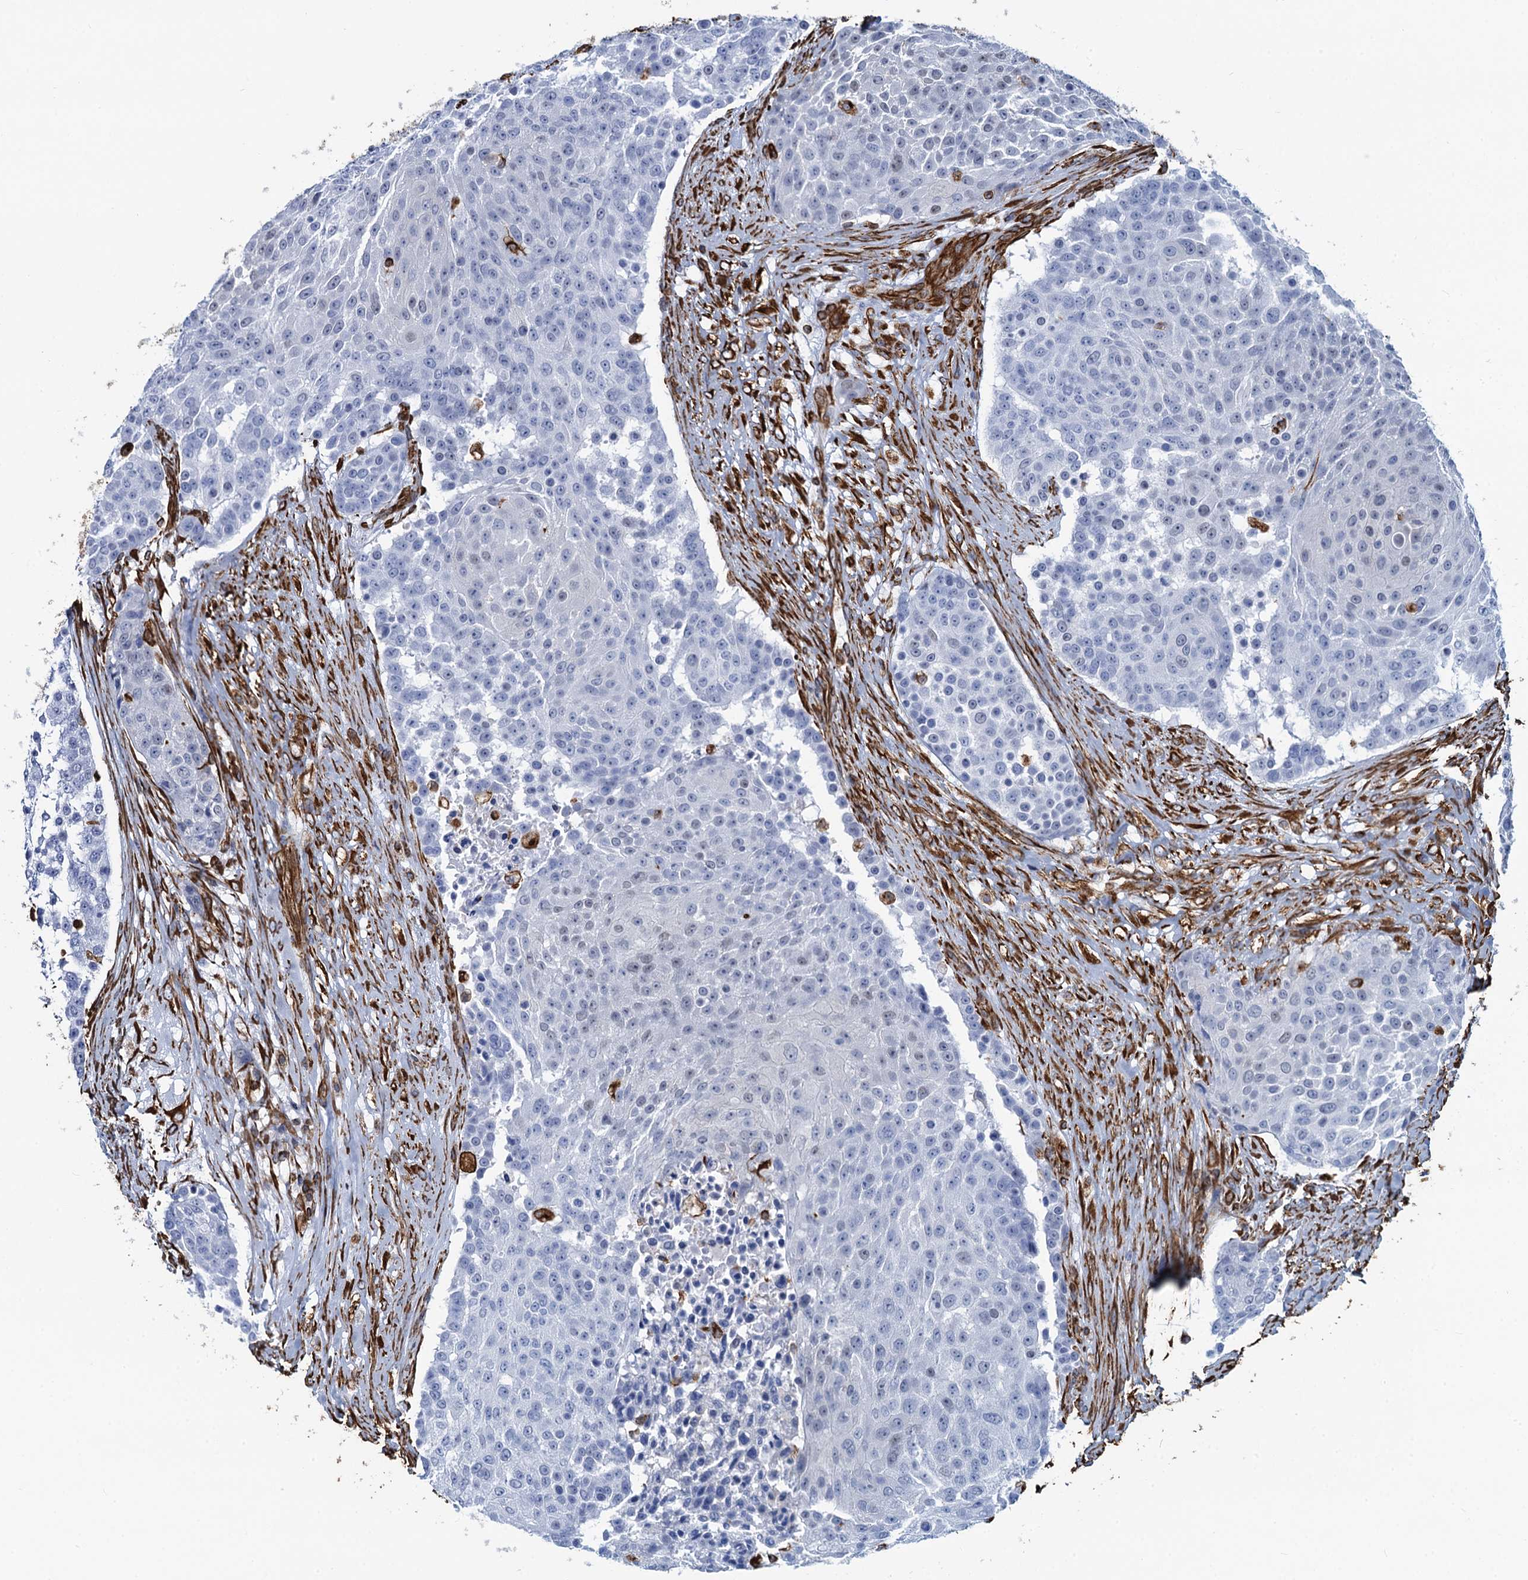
{"staining": {"intensity": "weak", "quantity": "<25%", "location": "nuclear"}, "tissue": "urothelial cancer", "cell_type": "Tumor cells", "image_type": "cancer", "snomed": [{"axis": "morphology", "description": "Urothelial carcinoma, High grade"}, {"axis": "topography", "description": "Urinary bladder"}], "caption": "An image of human urothelial cancer is negative for staining in tumor cells.", "gene": "PGM2", "patient": {"sex": "female", "age": 63}}